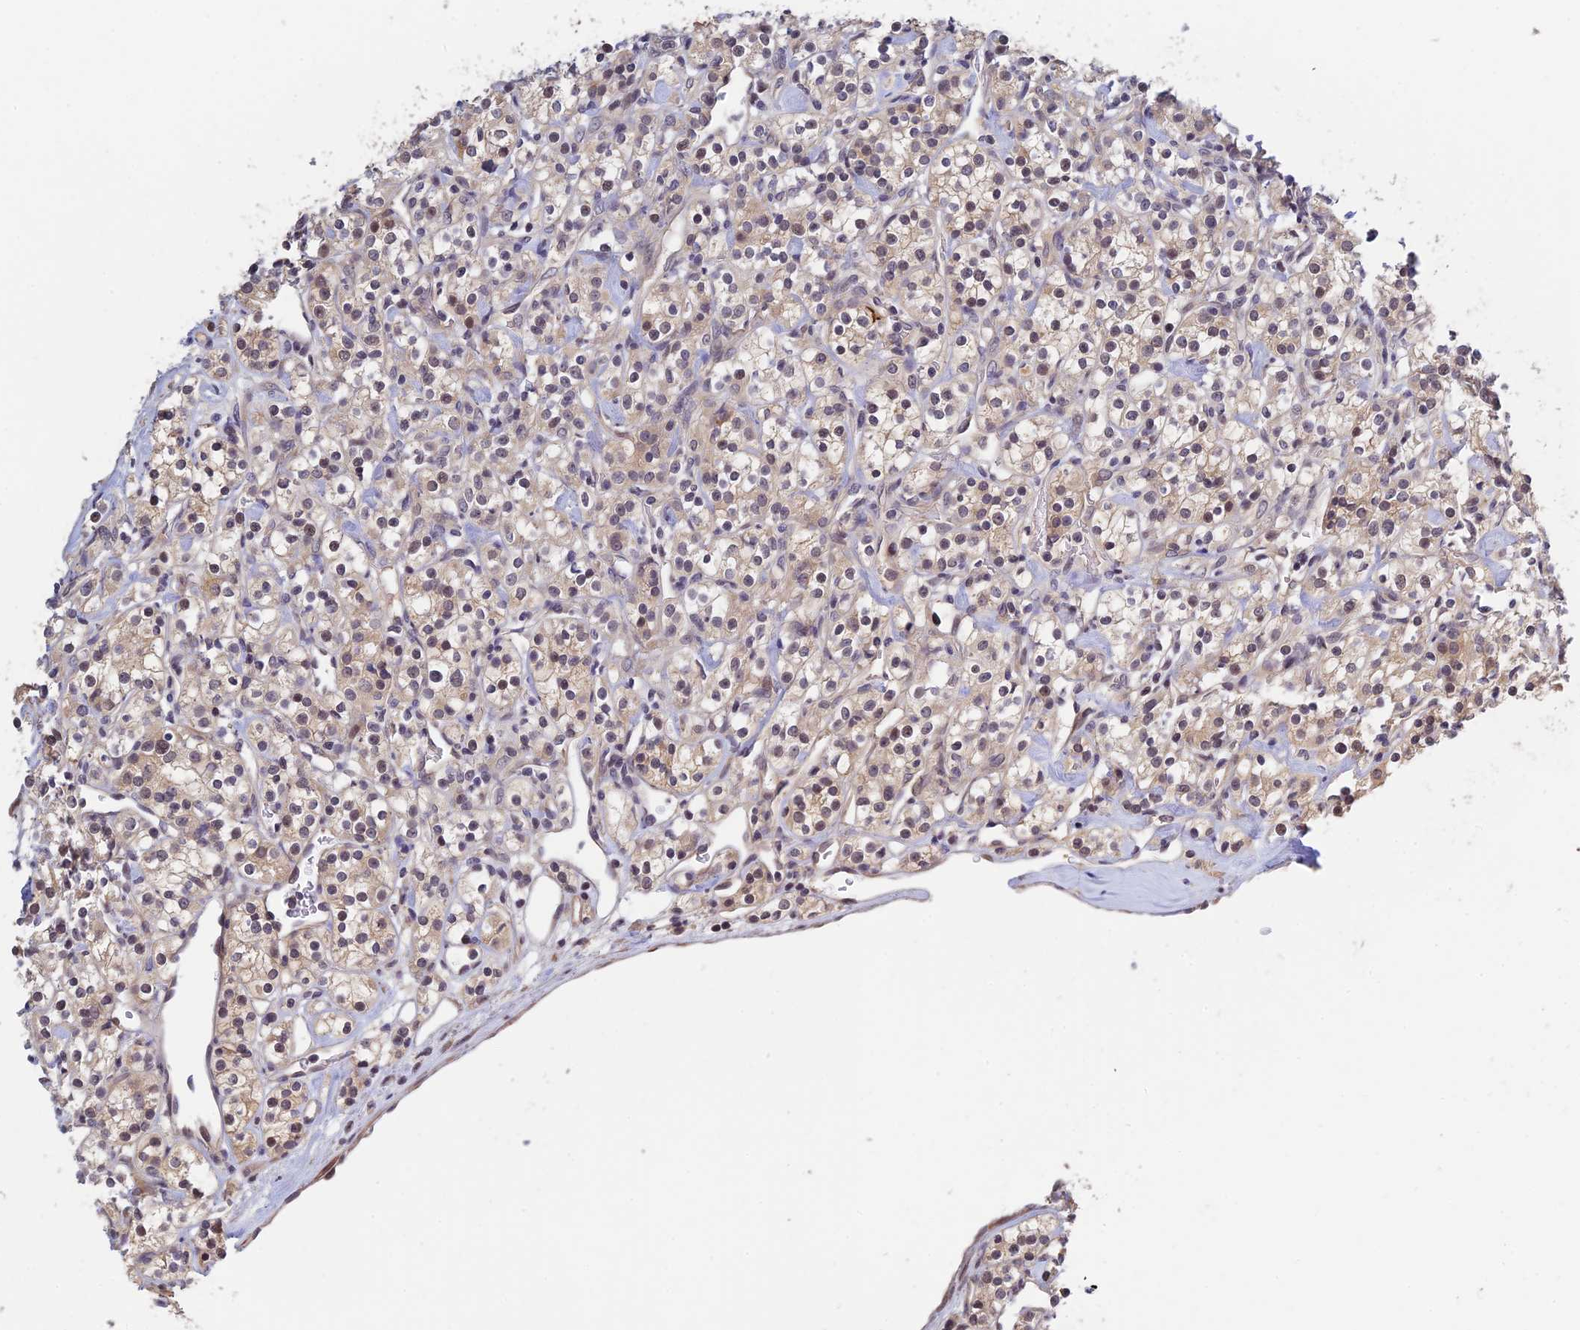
{"staining": {"intensity": "weak", "quantity": "25%-75%", "location": "cytoplasmic/membranous"}, "tissue": "renal cancer", "cell_type": "Tumor cells", "image_type": "cancer", "snomed": [{"axis": "morphology", "description": "Adenocarcinoma, NOS"}, {"axis": "topography", "description": "Kidney"}], "caption": "High-magnification brightfield microscopy of renal cancer stained with DAB (brown) and counterstained with hematoxylin (blue). tumor cells exhibit weak cytoplasmic/membranous staining is appreciated in about25%-75% of cells.", "gene": "CWH43", "patient": {"sex": "male", "age": 77}}